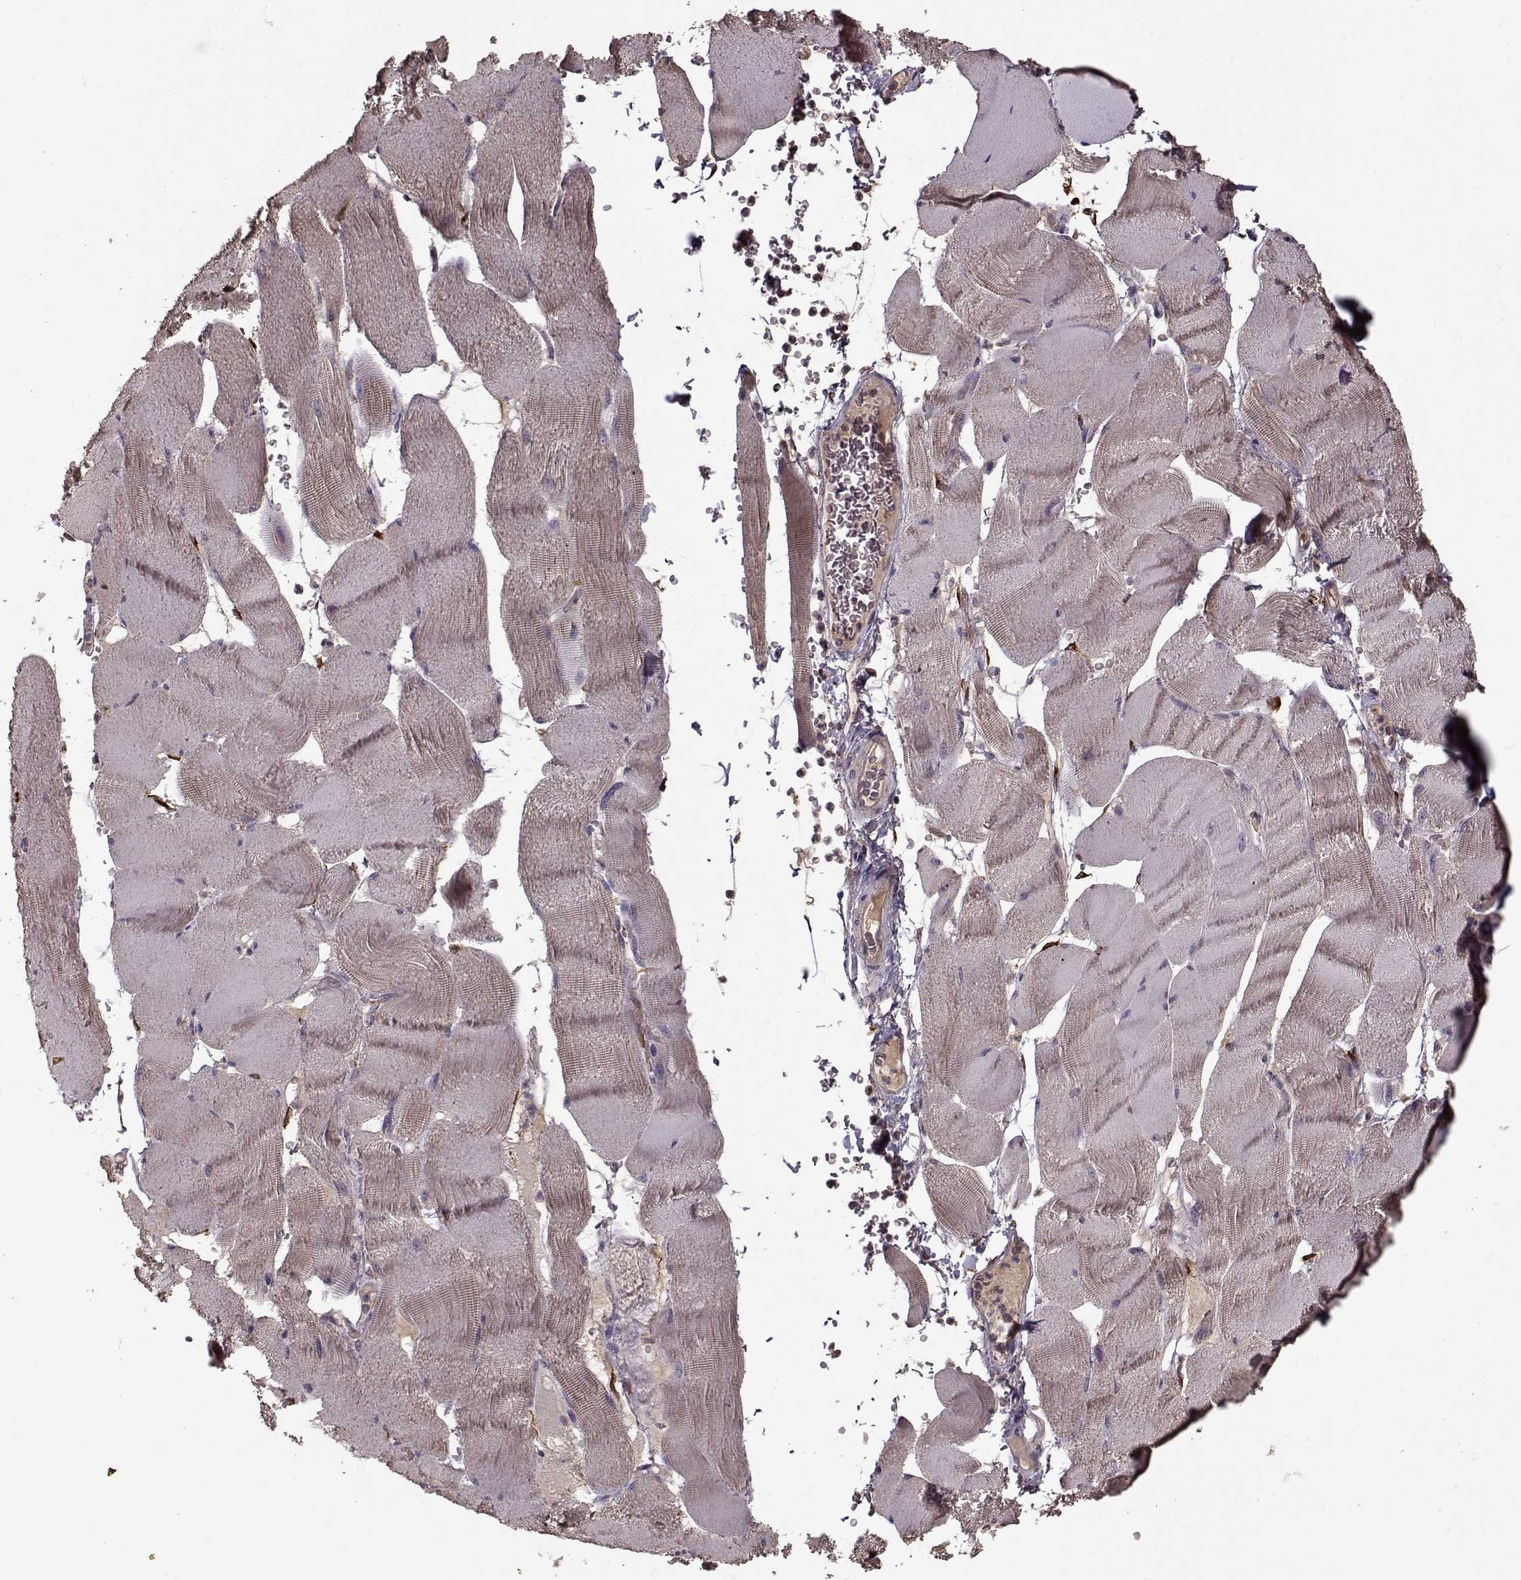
{"staining": {"intensity": "weak", "quantity": "25%-75%", "location": "cytoplasmic/membranous"}, "tissue": "skeletal muscle", "cell_type": "Myocytes", "image_type": "normal", "snomed": [{"axis": "morphology", "description": "Normal tissue, NOS"}, {"axis": "topography", "description": "Skeletal muscle"}], "caption": "The photomicrograph shows immunohistochemical staining of normal skeletal muscle. There is weak cytoplasmic/membranous positivity is present in about 25%-75% of myocytes. The protein is stained brown, and the nuclei are stained in blue (DAB (3,3'-diaminobenzidine) IHC with brightfield microscopy, high magnification).", "gene": "IMMP1L", "patient": {"sex": "male", "age": 56}}